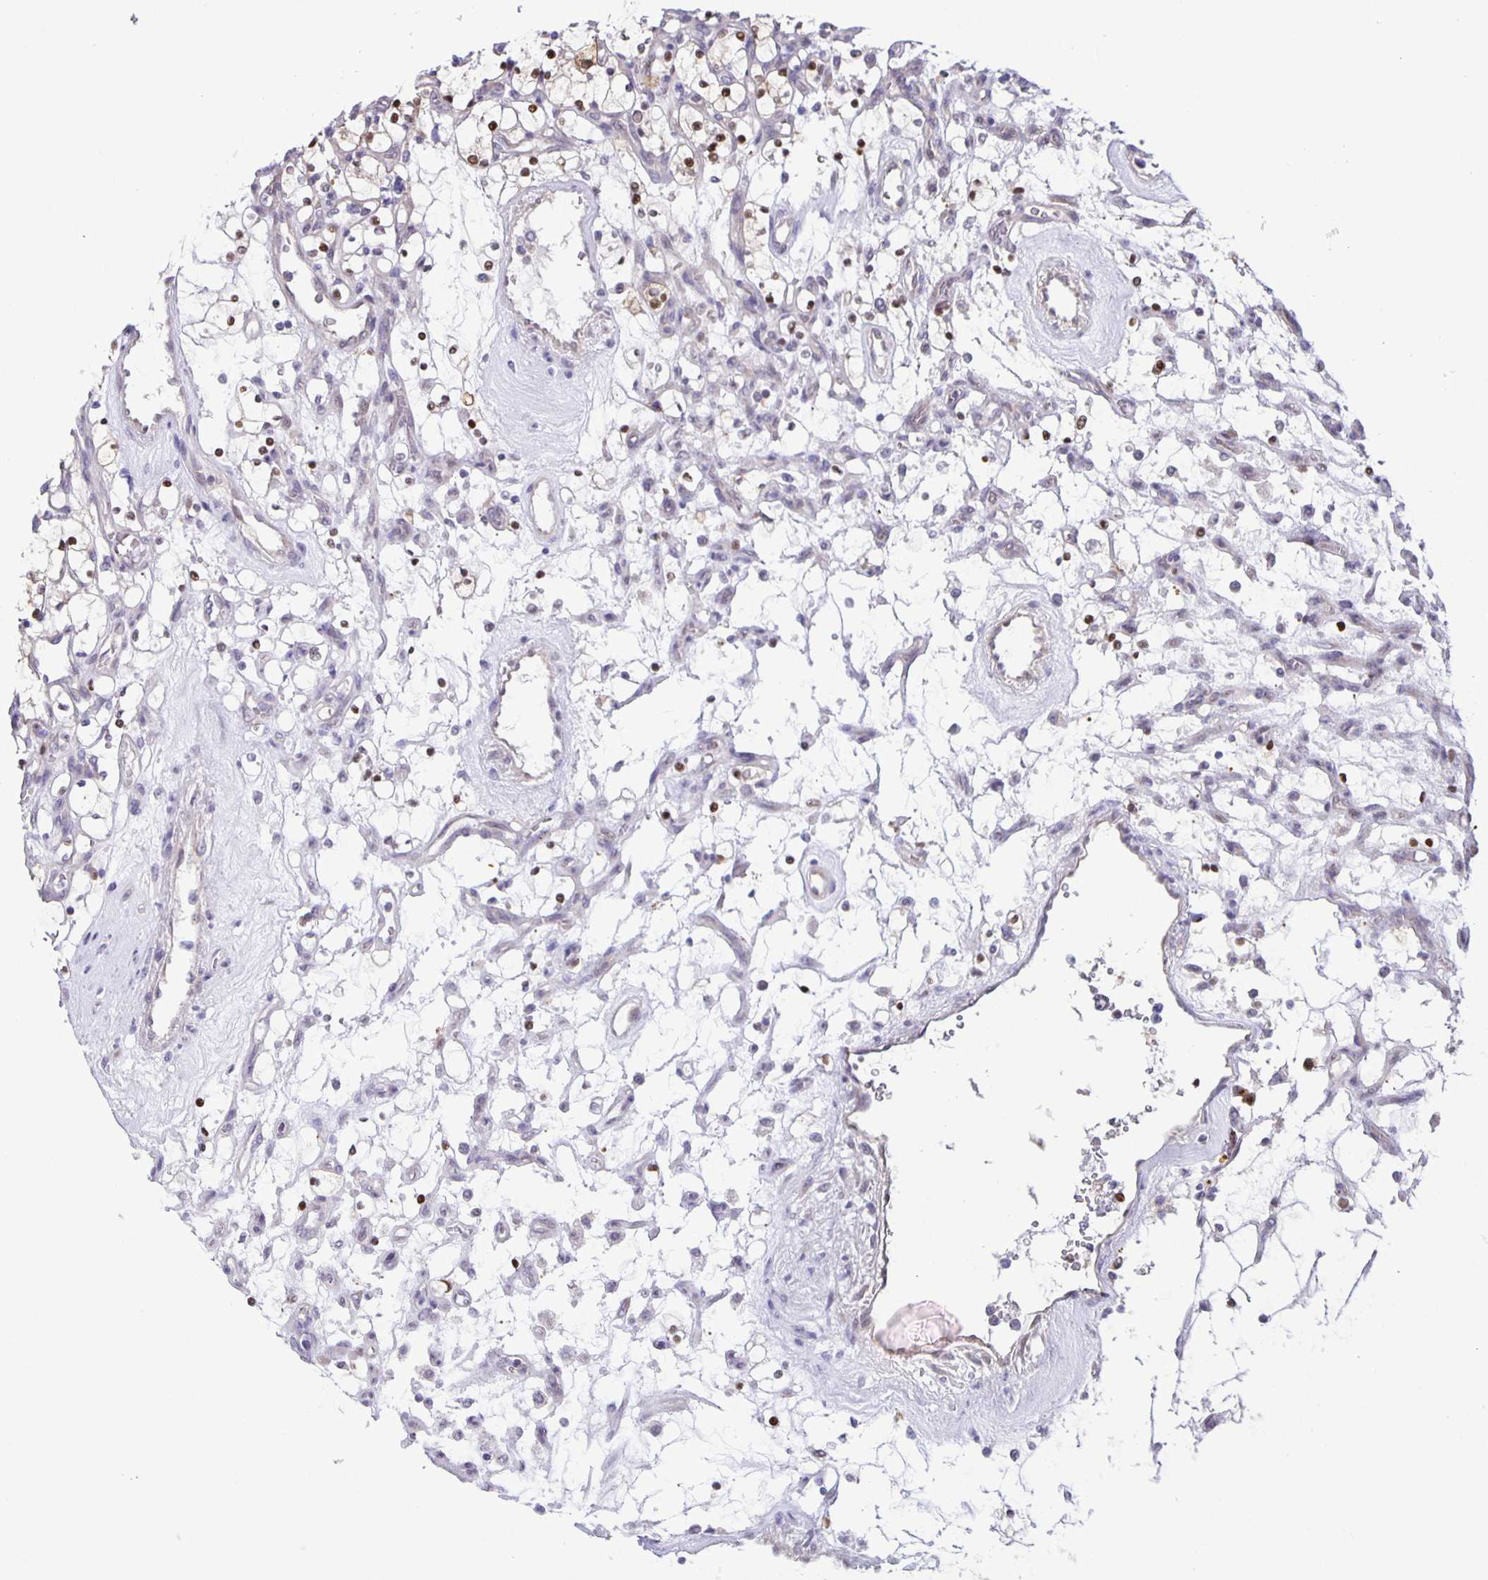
{"staining": {"intensity": "moderate", "quantity": "<25%", "location": "nuclear"}, "tissue": "renal cancer", "cell_type": "Tumor cells", "image_type": "cancer", "snomed": [{"axis": "morphology", "description": "Adenocarcinoma, NOS"}, {"axis": "topography", "description": "Kidney"}], "caption": "This is a photomicrograph of immunohistochemistry (IHC) staining of adenocarcinoma (renal), which shows moderate staining in the nuclear of tumor cells.", "gene": "MAPK12", "patient": {"sex": "female", "age": 69}}